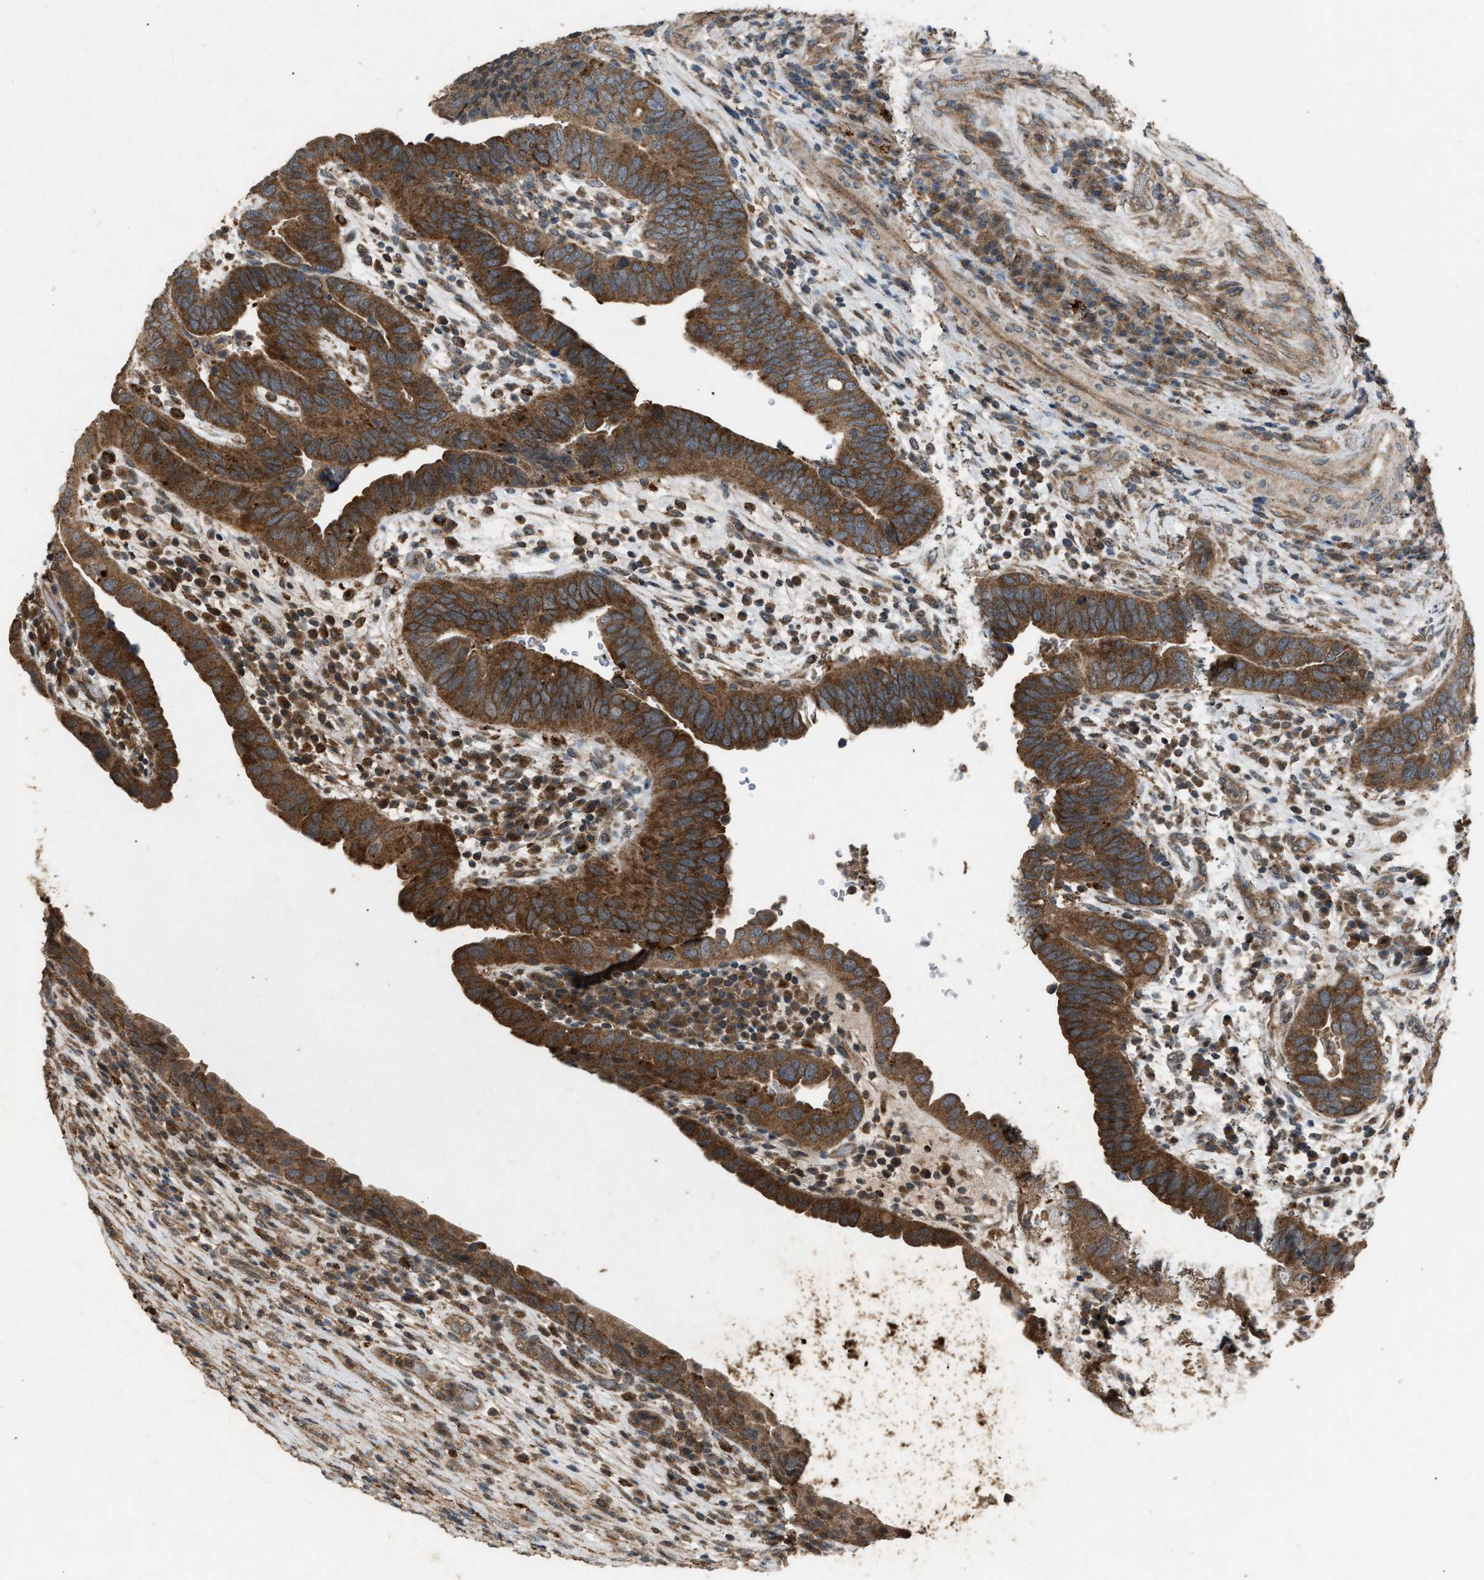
{"staining": {"intensity": "strong", "quantity": ">75%", "location": "cytoplasmic/membranous"}, "tissue": "urothelial cancer", "cell_type": "Tumor cells", "image_type": "cancer", "snomed": [{"axis": "morphology", "description": "Urothelial carcinoma, High grade"}, {"axis": "topography", "description": "Urinary bladder"}], "caption": "An immunohistochemistry photomicrograph of neoplastic tissue is shown. Protein staining in brown shows strong cytoplasmic/membranous positivity in high-grade urothelial carcinoma within tumor cells. The staining is performed using DAB brown chromogen to label protein expression. The nuclei are counter-stained blue using hematoxylin.", "gene": "PSMD1", "patient": {"sex": "female", "age": 82}}